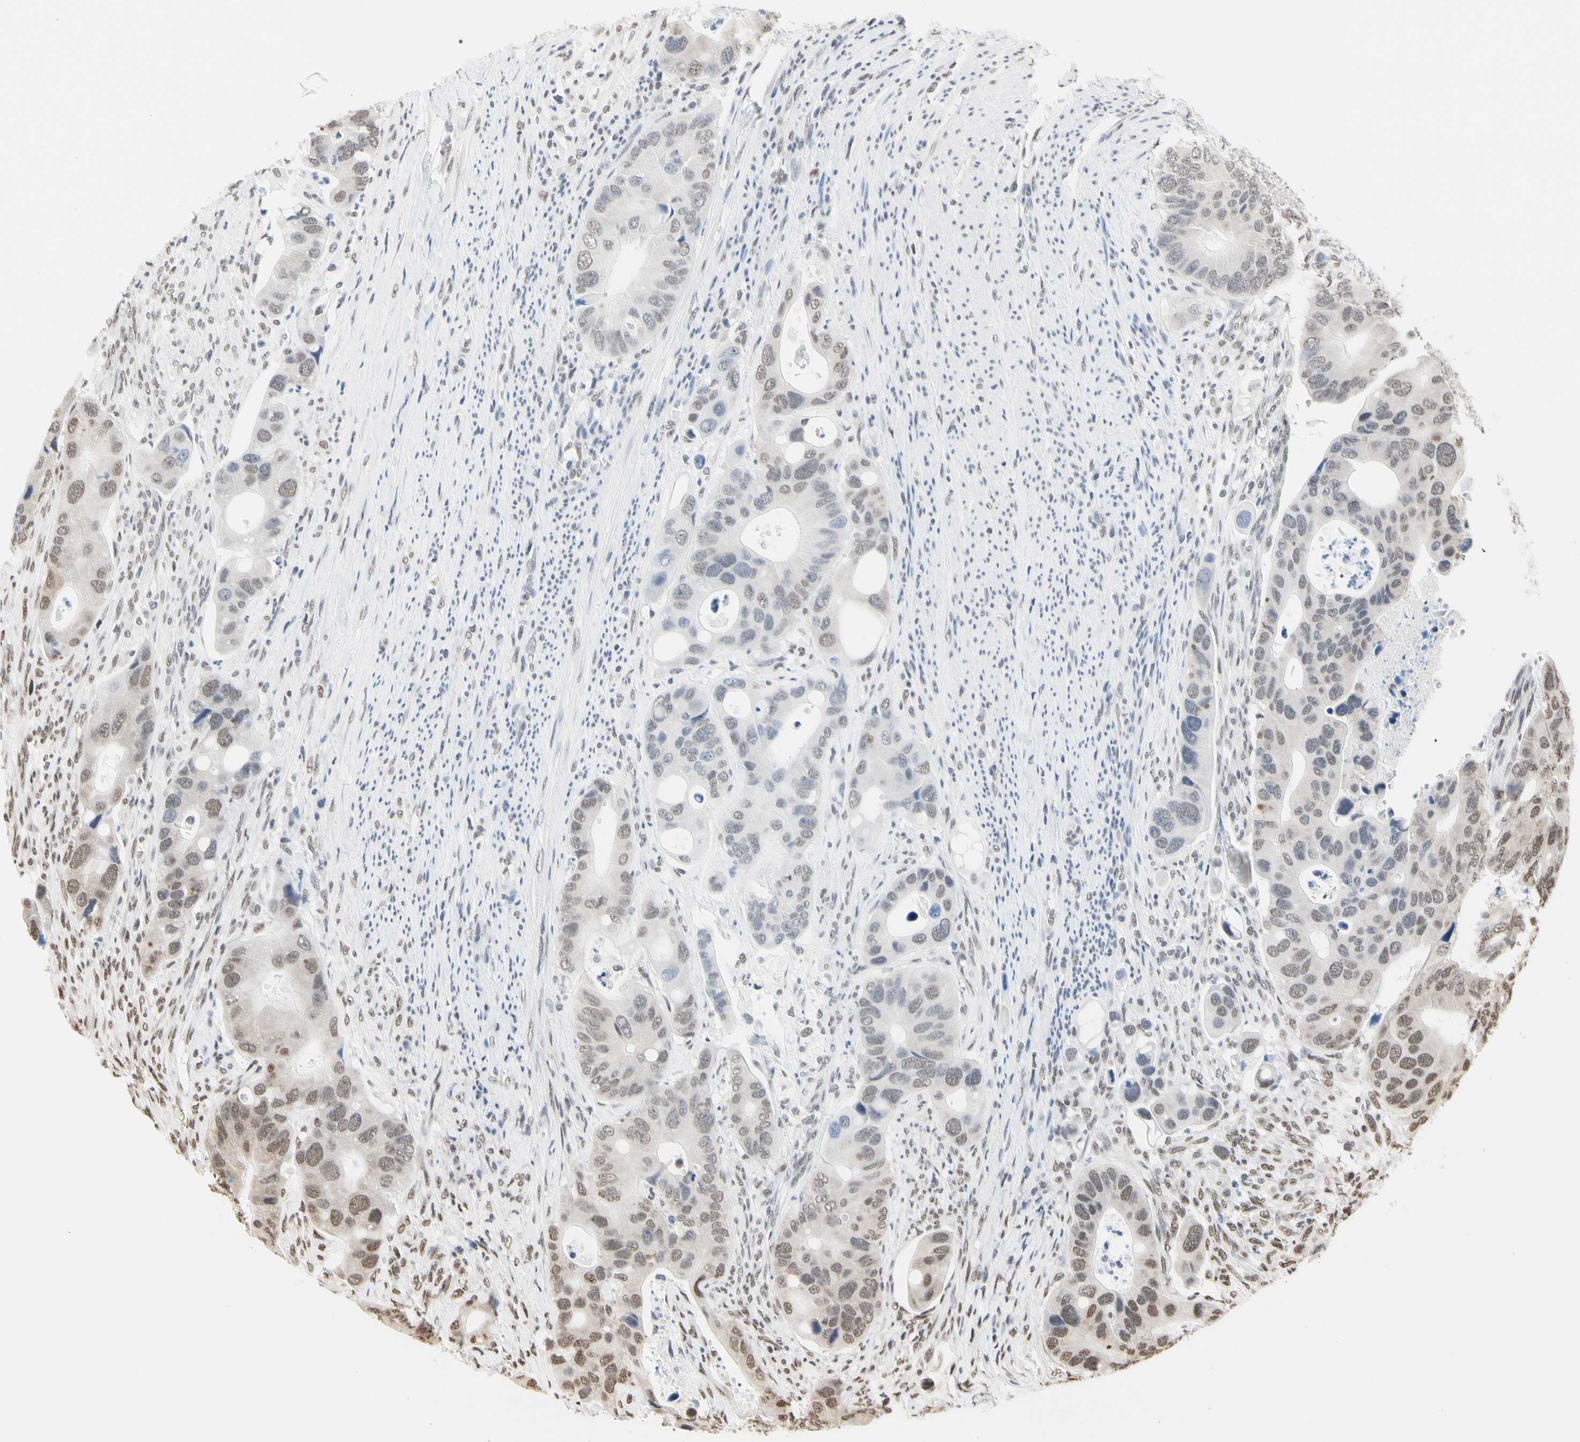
{"staining": {"intensity": "moderate", "quantity": "<25%", "location": "nuclear"}, "tissue": "colorectal cancer", "cell_type": "Tumor cells", "image_type": "cancer", "snomed": [{"axis": "morphology", "description": "Adenocarcinoma, NOS"}, {"axis": "topography", "description": "Rectum"}], "caption": "Colorectal cancer stained with DAB immunohistochemistry (IHC) exhibits low levels of moderate nuclear positivity in approximately <25% of tumor cells. (brown staining indicates protein expression, while blue staining denotes nuclei).", "gene": "HNRNPK", "patient": {"sex": "female", "age": 57}}